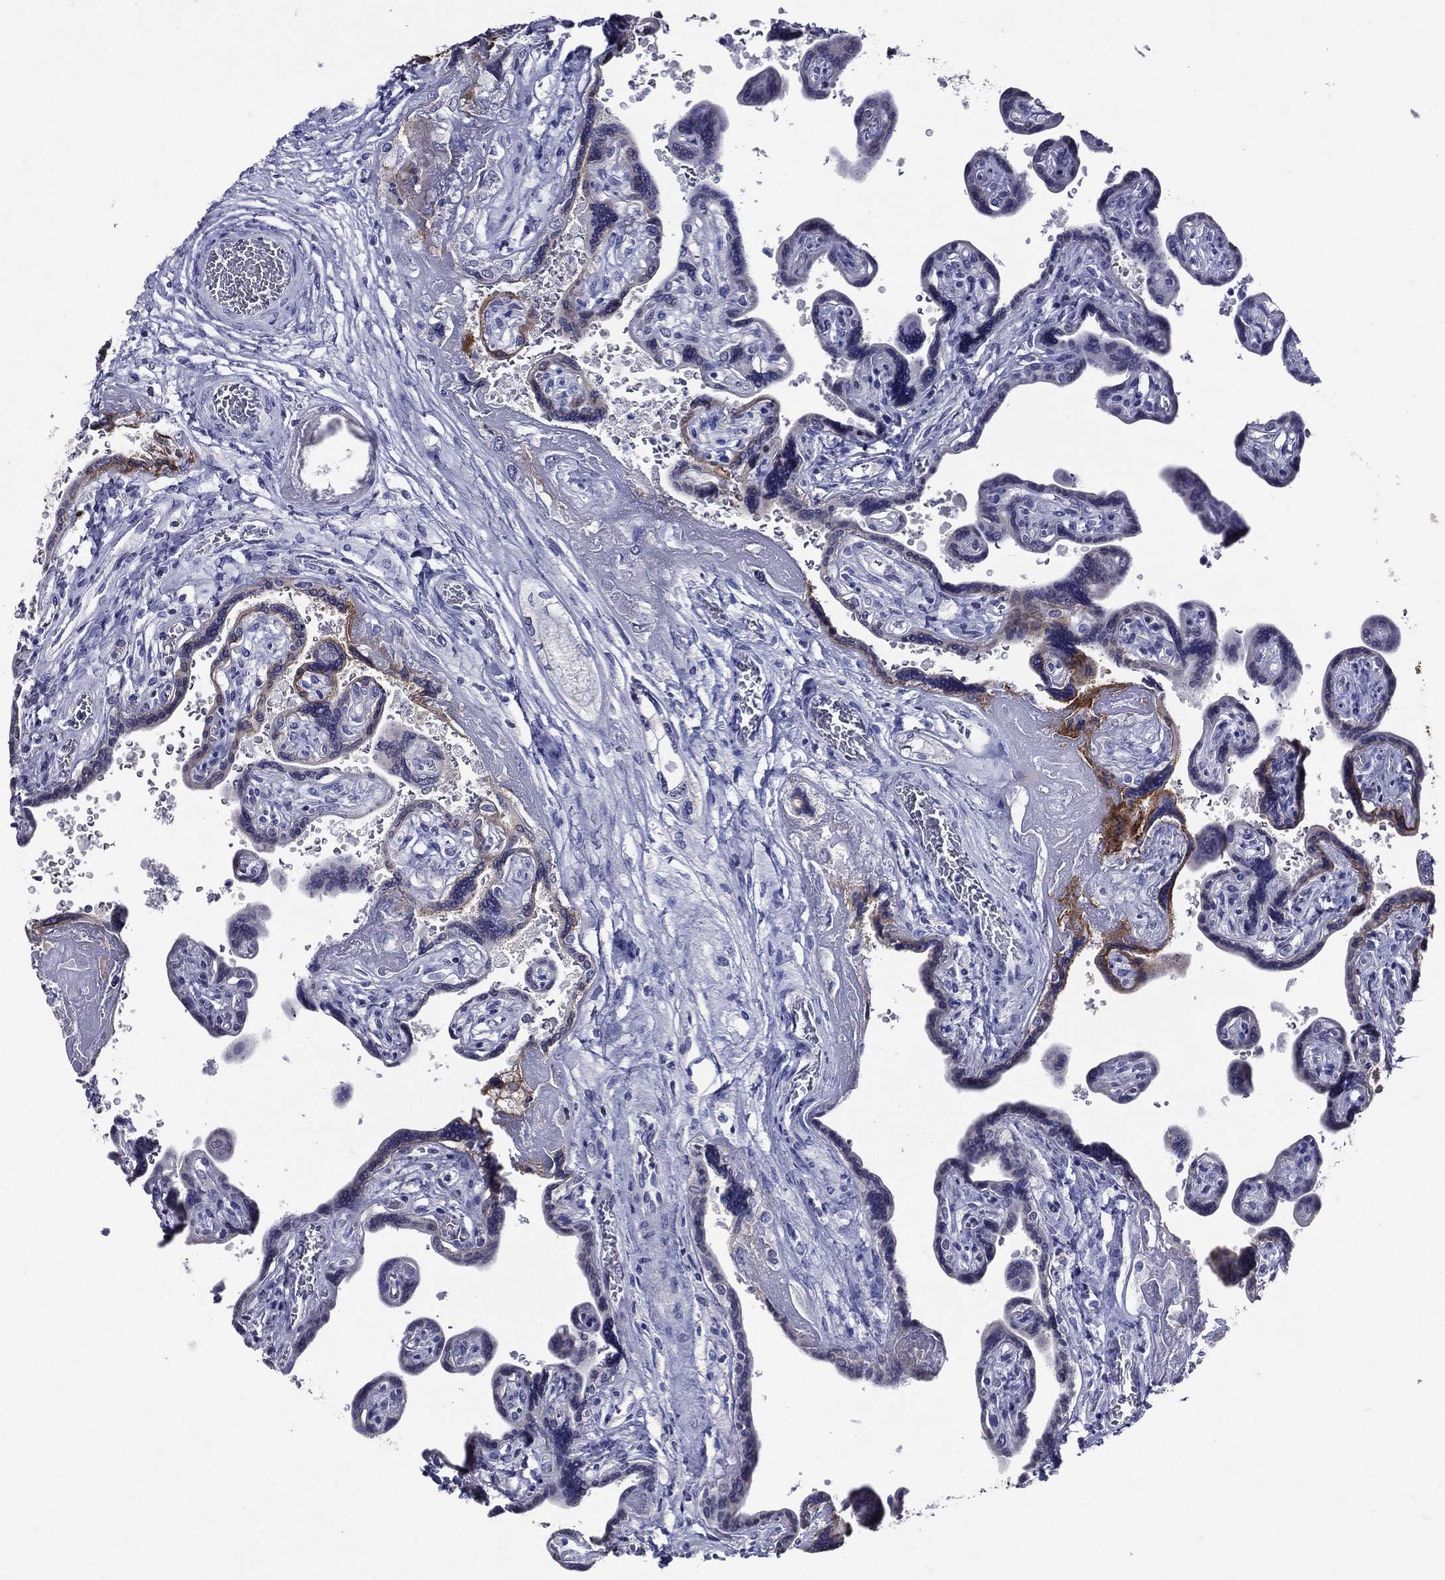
{"staining": {"intensity": "negative", "quantity": "none", "location": "none"}, "tissue": "placenta", "cell_type": "Decidual cells", "image_type": "normal", "snomed": [{"axis": "morphology", "description": "Normal tissue, NOS"}, {"axis": "topography", "description": "Placenta"}], "caption": "This is an IHC photomicrograph of unremarkable human placenta. There is no expression in decidual cells.", "gene": "TGM1", "patient": {"sex": "female", "age": 32}}